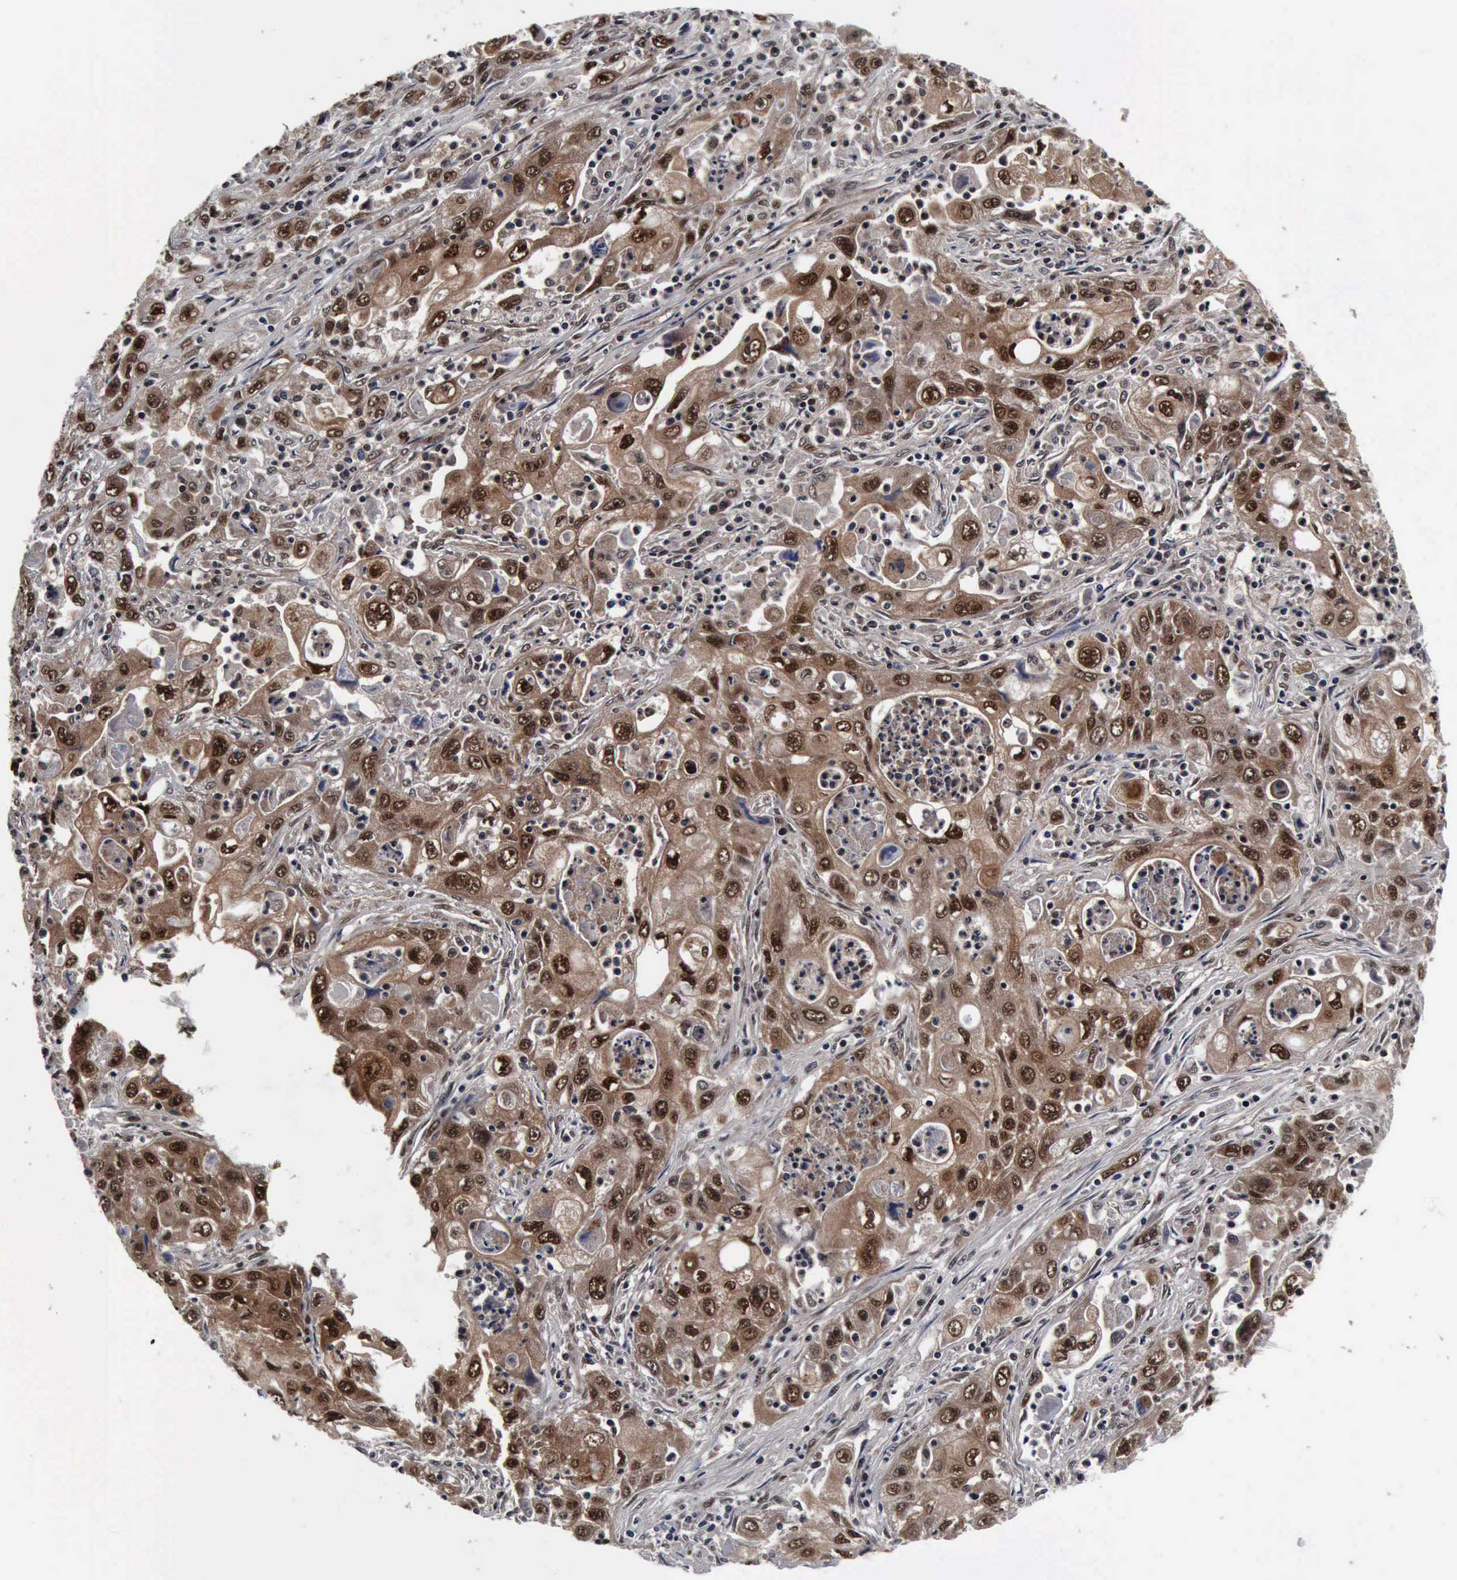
{"staining": {"intensity": "moderate", "quantity": ">75%", "location": "cytoplasmic/membranous,nuclear"}, "tissue": "pancreatic cancer", "cell_type": "Tumor cells", "image_type": "cancer", "snomed": [{"axis": "morphology", "description": "Adenocarcinoma, NOS"}, {"axis": "topography", "description": "Pancreas"}], "caption": "A medium amount of moderate cytoplasmic/membranous and nuclear expression is identified in approximately >75% of tumor cells in pancreatic cancer (adenocarcinoma) tissue.", "gene": "UBC", "patient": {"sex": "male", "age": 70}}